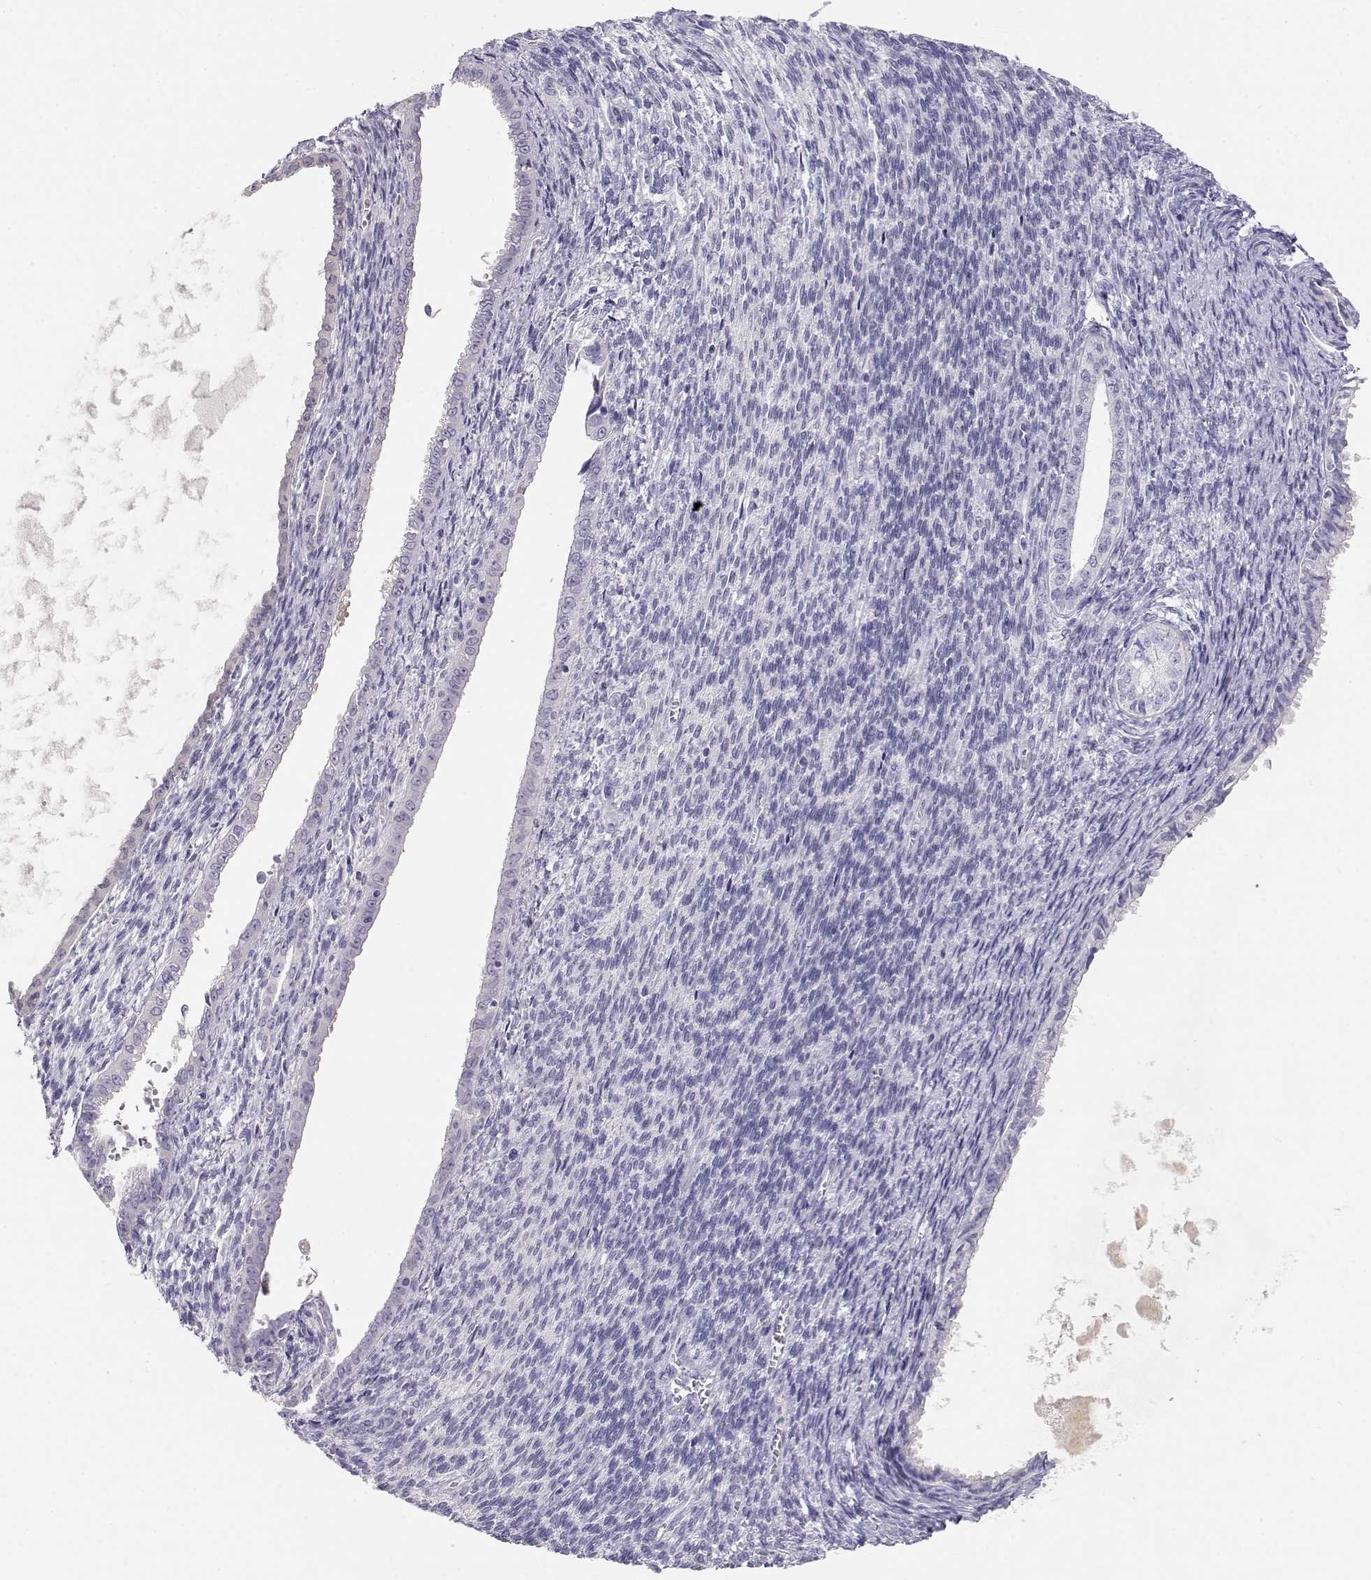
{"staining": {"intensity": "negative", "quantity": "none", "location": "none"}, "tissue": "endometrial cancer", "cell_type": "Tumor cells", "image_type": "cancer", "snomed": [{"axis": "morphology", "description": "Adenocarcinoma, NOS"}, {"axis": "topography", "description": "Endometrium"}], "caption": "Endometrial adenocarcinoma was stained to show a protein in brown. There is no significant staining in tumor cells.", "gene": "GPR174", "patient": {"sex": "female", "age": 86}}